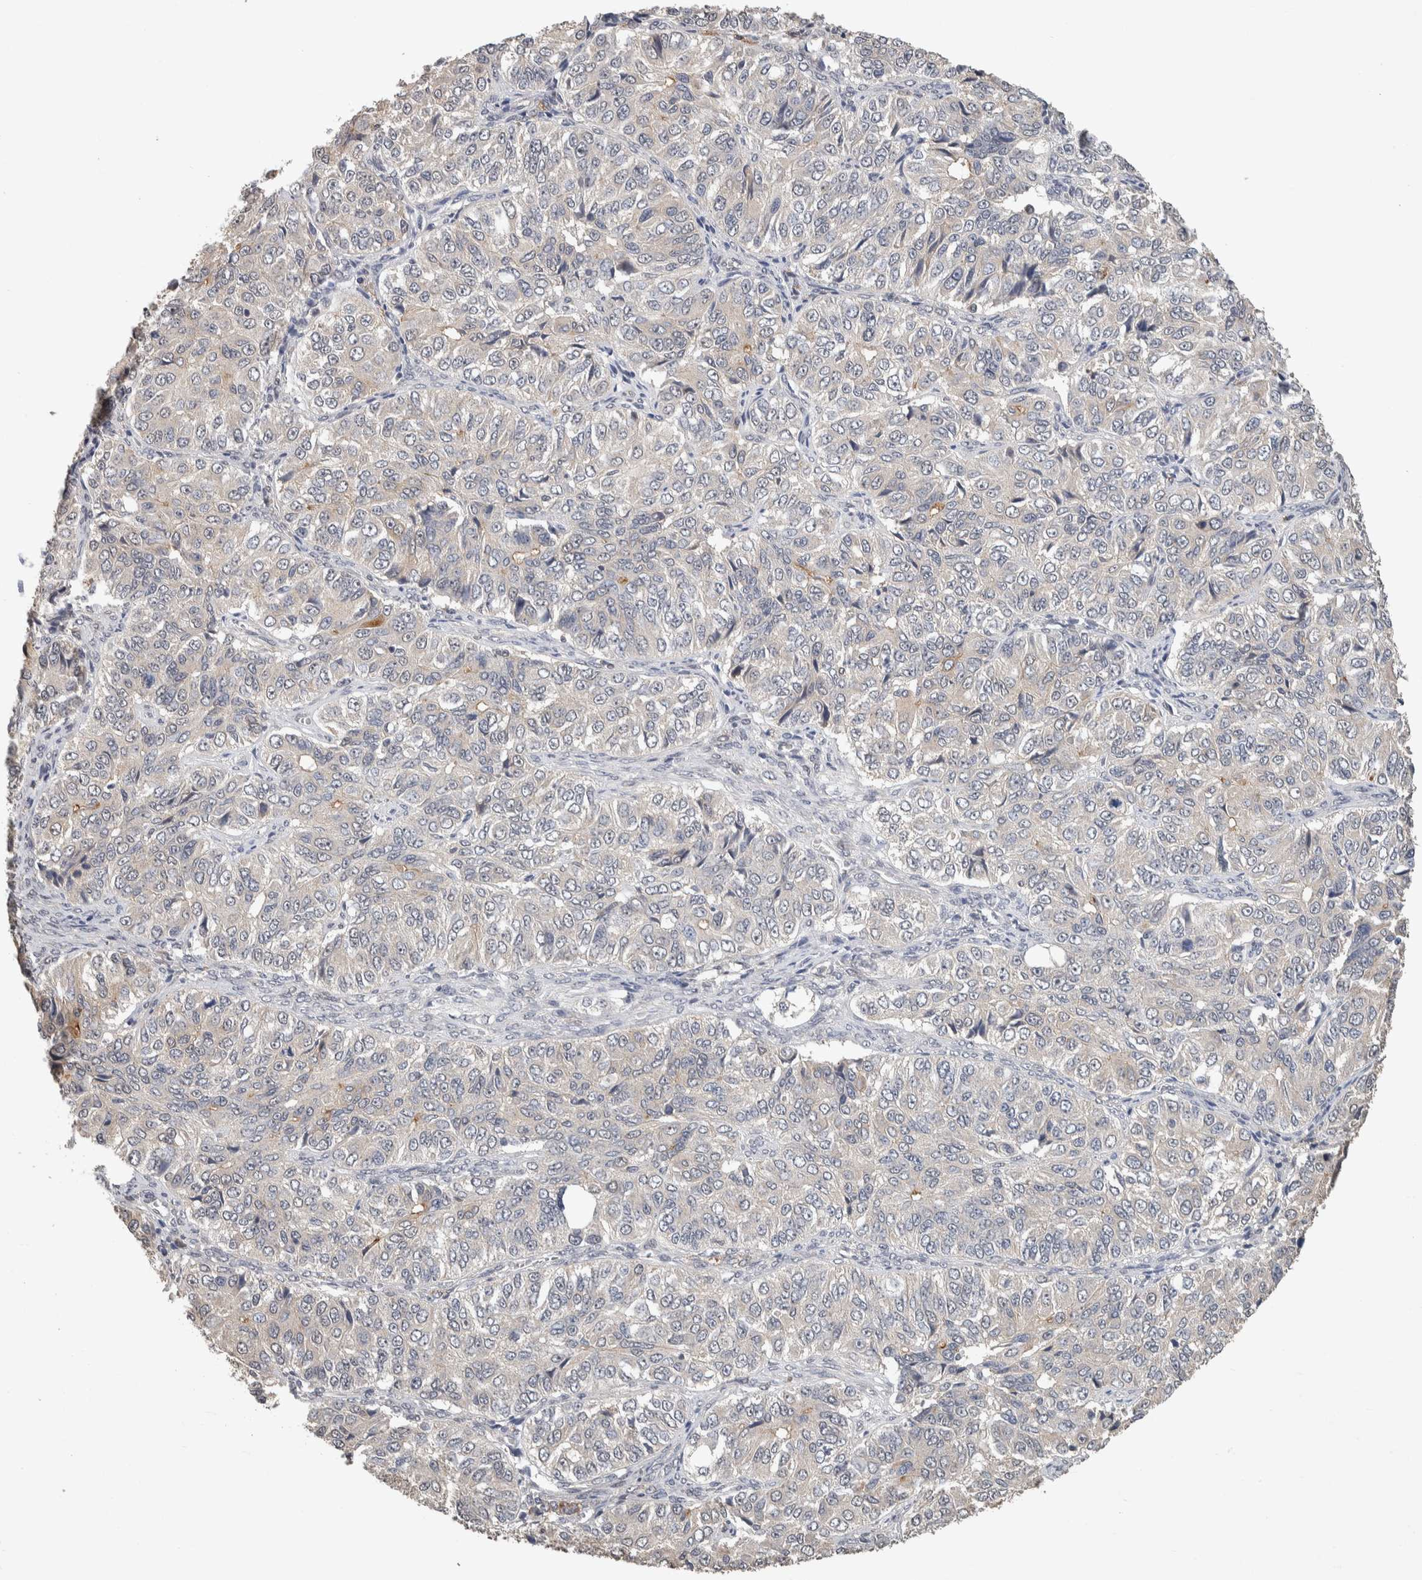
{"staining": {"intensity": "negative", "quantity": "none", "location": "none"}, "tissue": "ovarian cancer", "cell_type": "Tumor cells", "image_type": "cancer", "snomed": [{"axis": "morphology", "description": "Carcinoma, endometroid"}, {"axis": "topography", "description": "Ovary"}], "caption": "This is an immunohistochemistry (IHC) histopathology image of ovarian endometroid carcinoma. There is no expression in tumor cells.", "gene": "CYSRT1", "patient": {"sex": "female", "age": 51}}